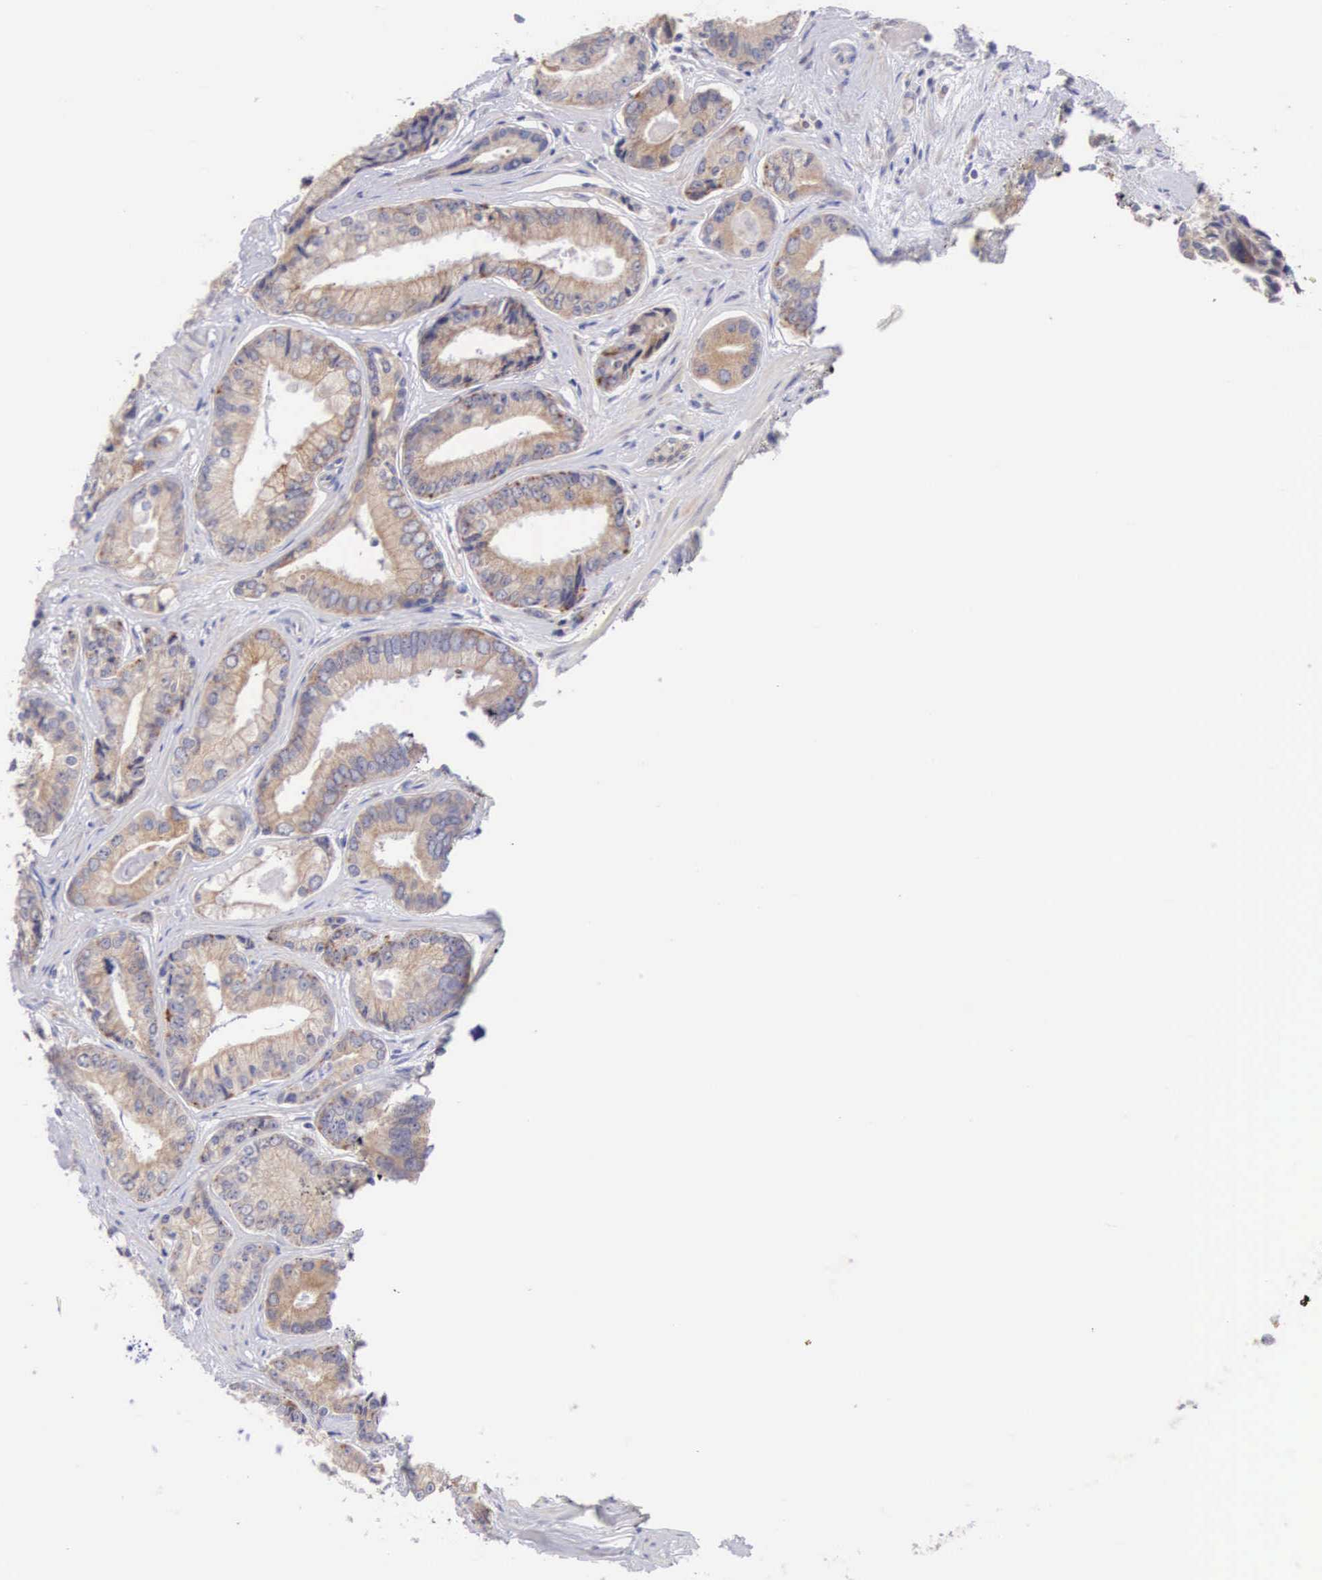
{"staining": {"intensity": "weak", "quantity": ">75%", "location": "cytoplasmic/membranous"}, "tissue": "prostate cancer", "cell_type": "Tumor cells", "image_type": "cancer", "snomed": [{"axis": "morphology", "description": "Adenocarcinoma, High grade"}, {"axis": "topography", "description": "Prostate"}], "caption": "Prostate adenocarcinoma (high-grade) tissue demonstrates weak cytoplasmic/membranous positivity in approximately >75% of tumor cells", "gene": "NSDHL", "patient": {"sex": "male", "age": 56}}